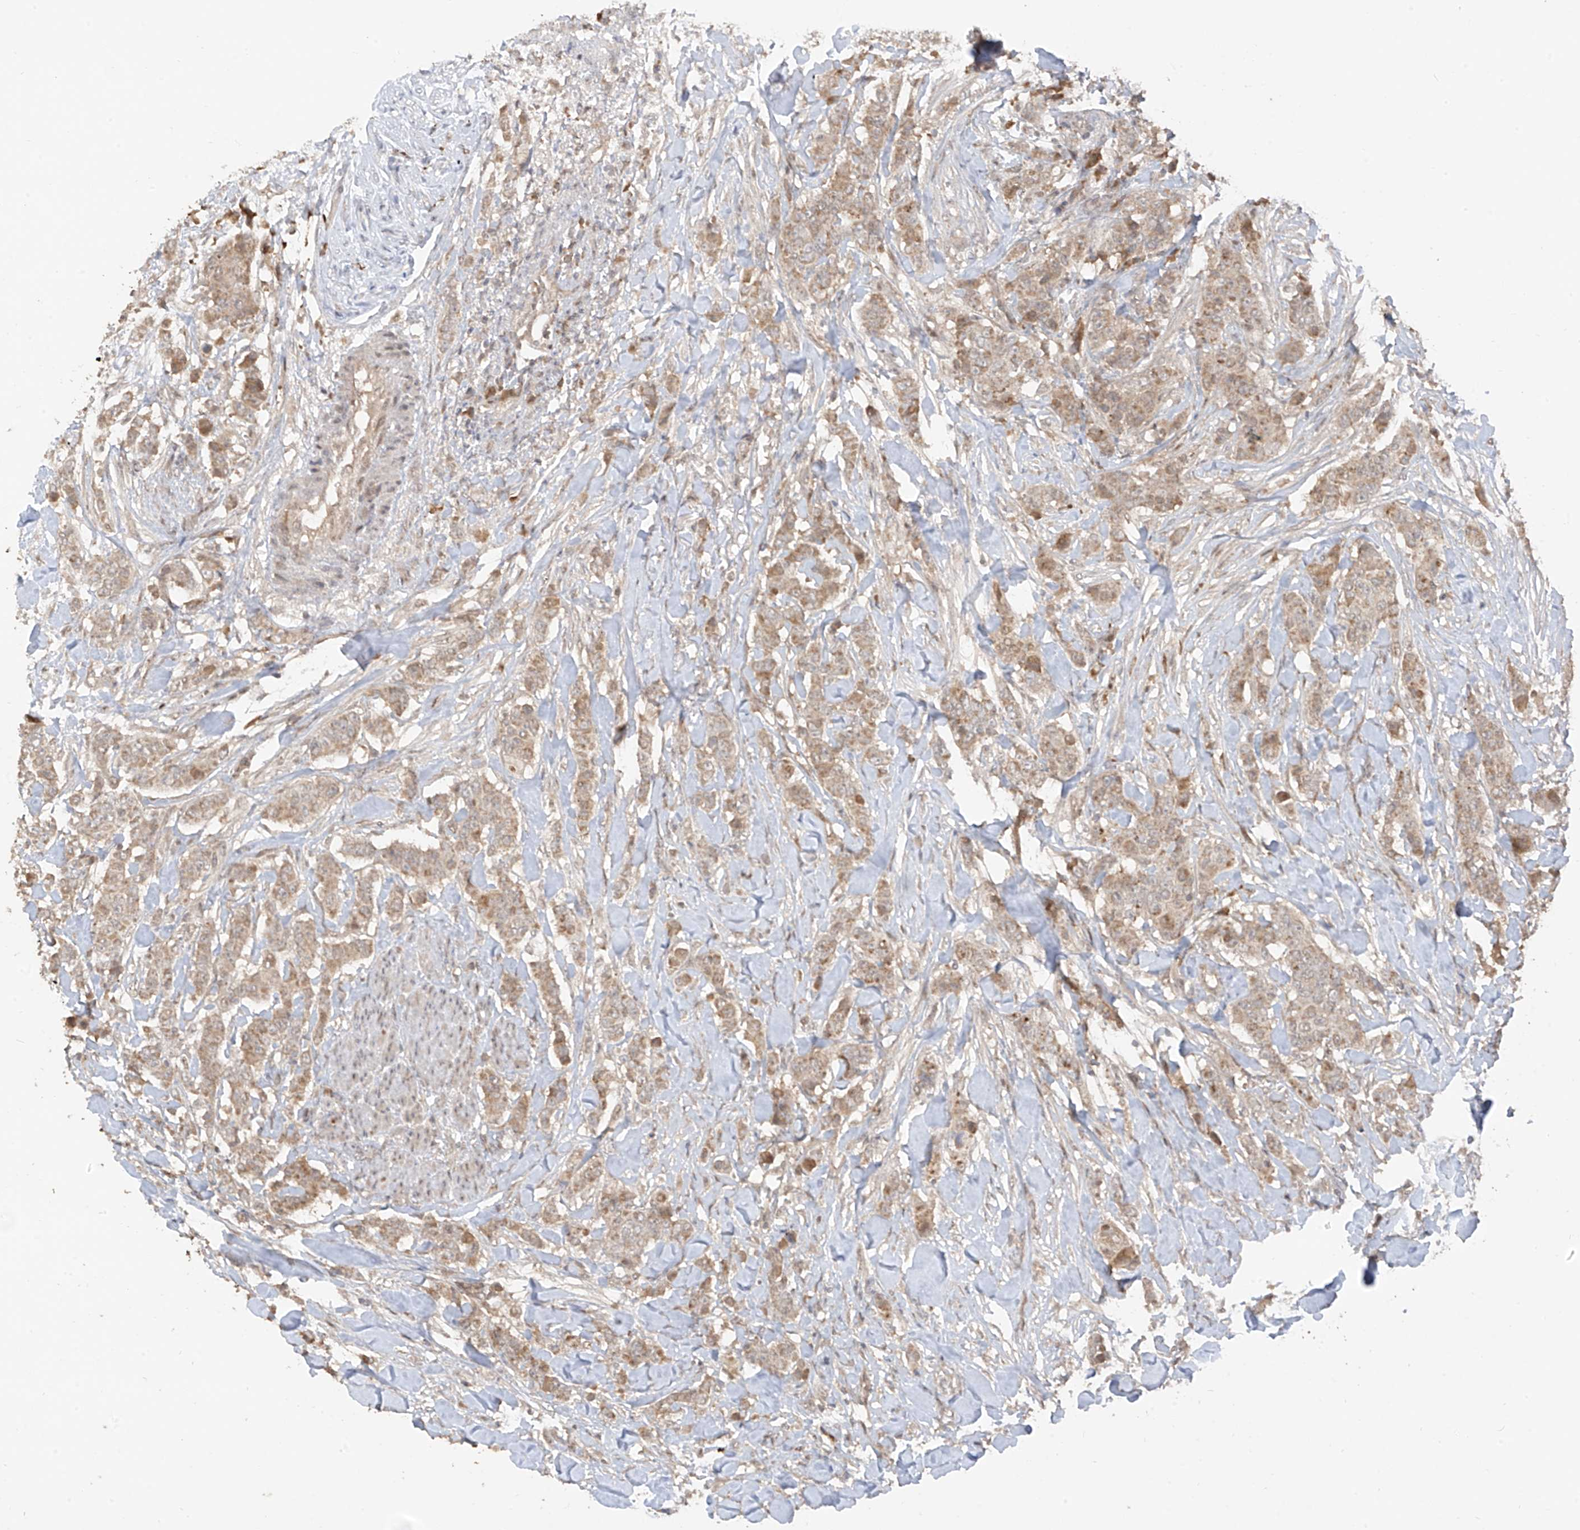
{"staining": {"intensity": "weak", "quantity": ">75%", "location": "cytoplasmic/membranous"}, "tissue": "breast cancer", "cell_type": "Tumor cells", "image_type": "cancer", "snomed": [{"axis": "morphology", "description": "Duct carcinoma"}, {"axis": "topography", "description": "Breast"}], "caption": "High-power microscopy captured an IHC image of breast intraductal carcinoma, revealing weak cytoplasmic/membranous expression in about >75% of tumor cells.", "gene": "COLGALT2", "patient": {"sex": "female", "age": 40}}